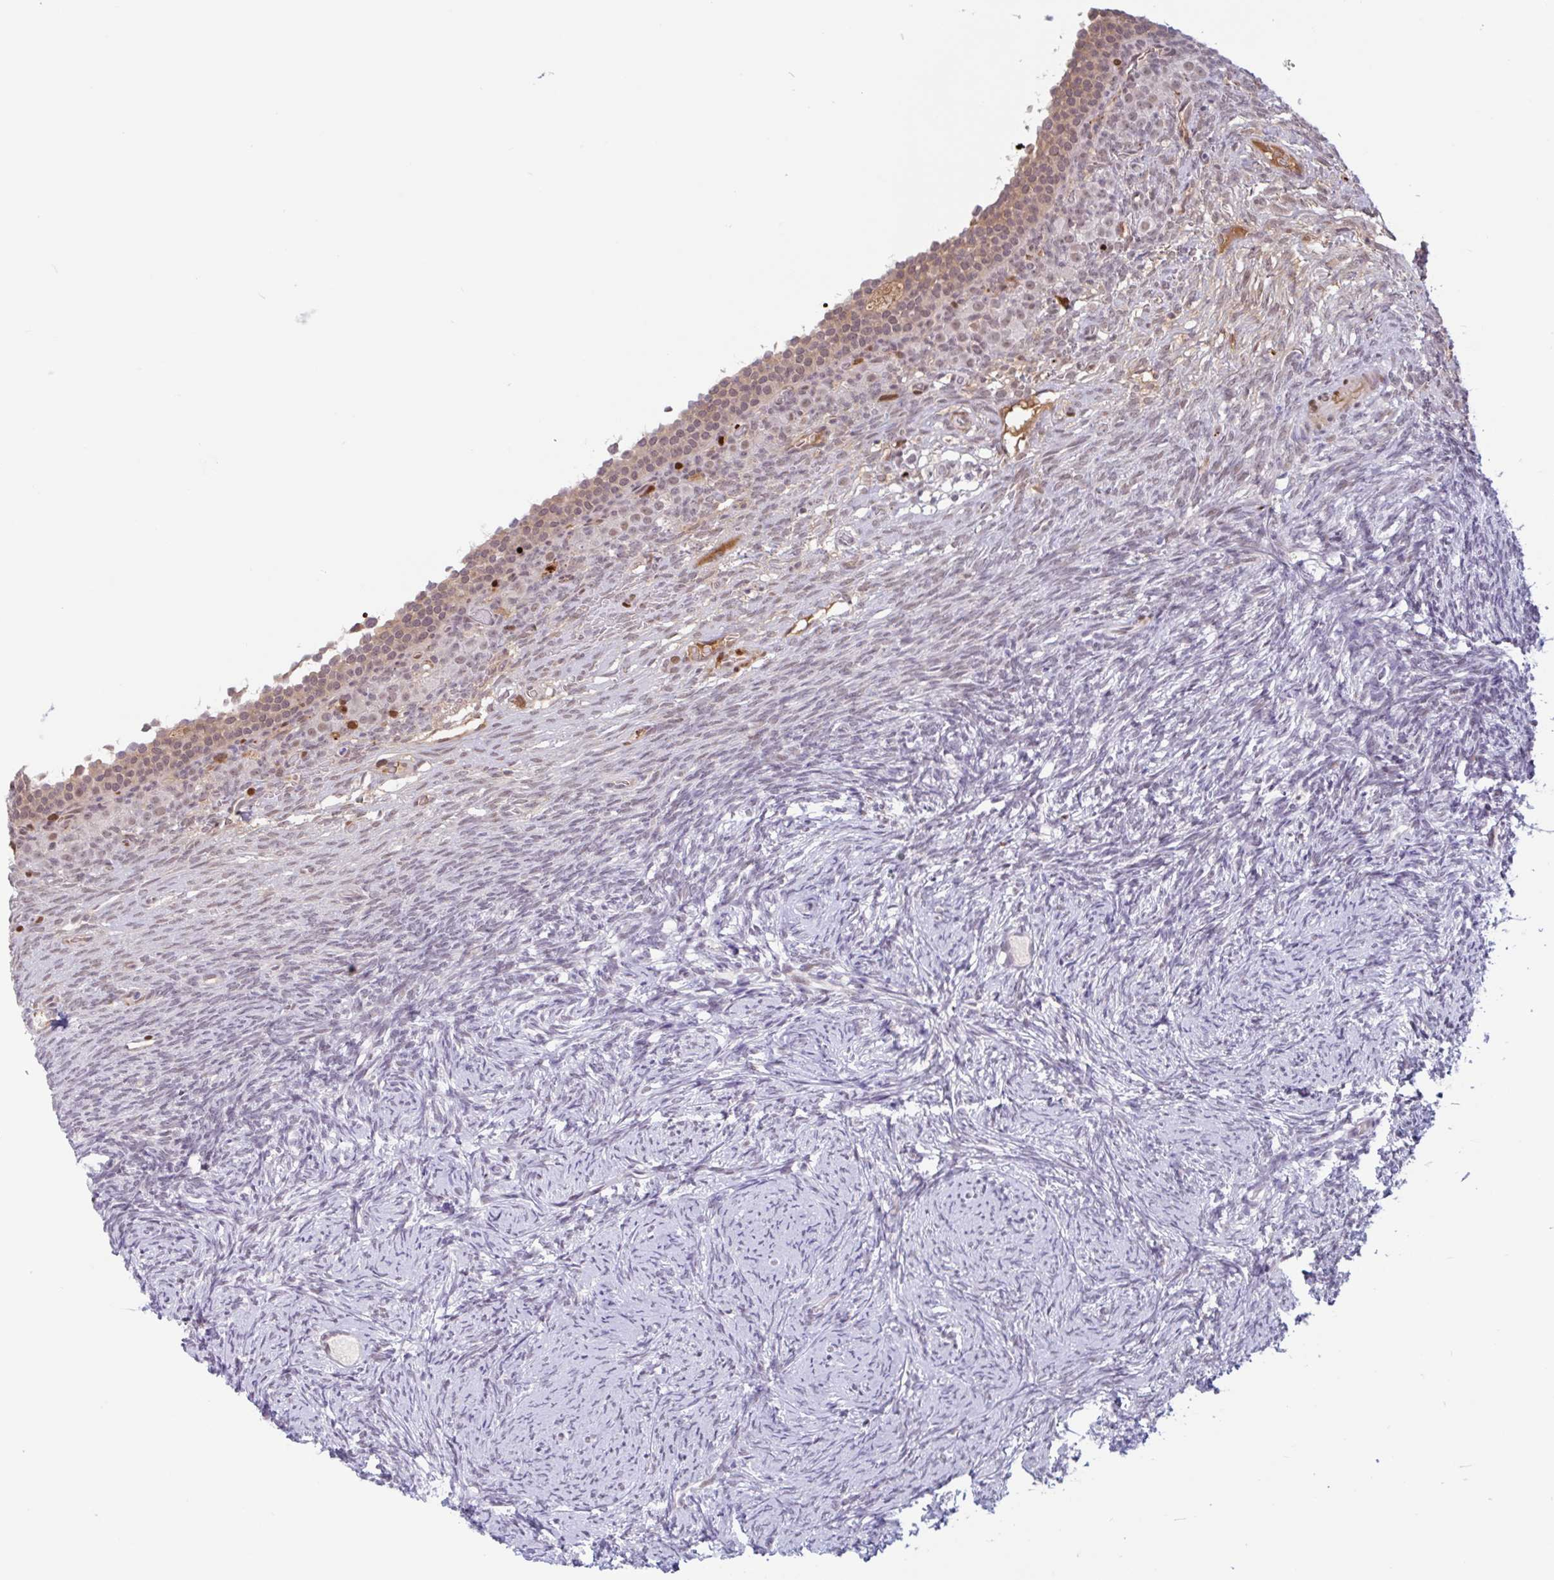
{"staining": {"intensity": "moderate", "quantity": ">75%", "location": "nuclear"}, "tissue": "ovary", "cell_type": "Follicle cells", "image_type": "normal", "snomed": [{"axis": "morphology", "description": "Normal tissue, NOS"}, {"axis": "topography", "description": "Ovary"}], "caption": "Immunohistochemistry (IHC) staining of unremarkable ovary, which displays medium levels of moderate nuclear expression in about >75% of follicle cells indicating moderate nuclear protein staining. The staining was performed using DAB (3,3'-diaminobenzidine) (brown) for protein detection and nuclei were counterstained in hematoxylin (blue).", "gene": "PLG", "patient": {"sex": "female", "age": 34}}